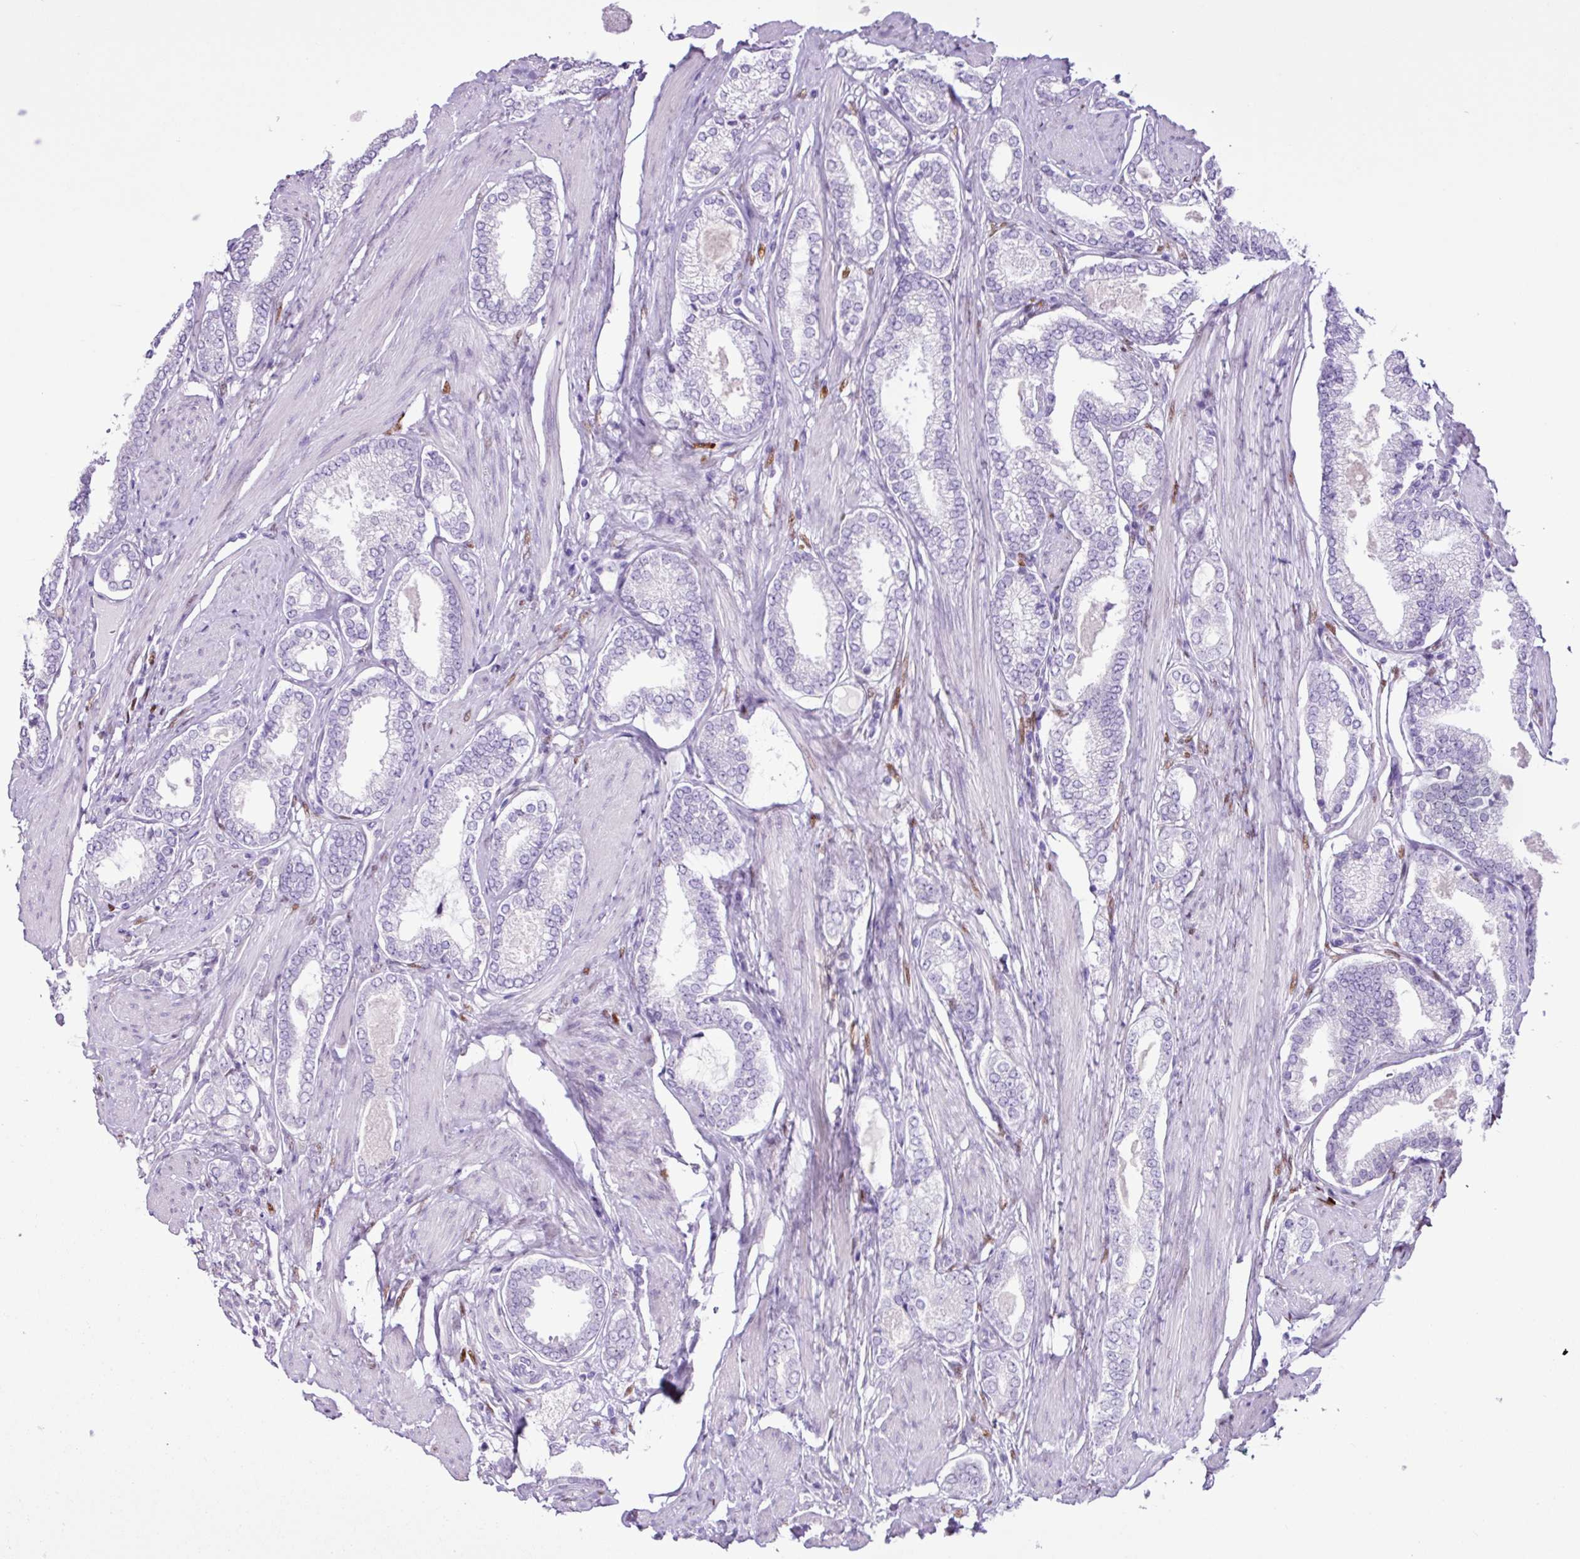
{"staining": {"intensity": "negative", "quantity": "none", "location": "none"}, "tissue": "prostate cancer", "cell_type": "Tumor cells", "image_type": "cancer", "snomed": [{"axis": "morphology", "description": "Adenocarcinoma, High grade"}, {"axis": "topography", "description": "Prostate"}], "caption": "Micrograph shows no significant protein staining in tumor cells of adenocarcinoma (high-grade) (prostate).", "gene": "PGR", "patient": {"sex": "male", "age": 71}}